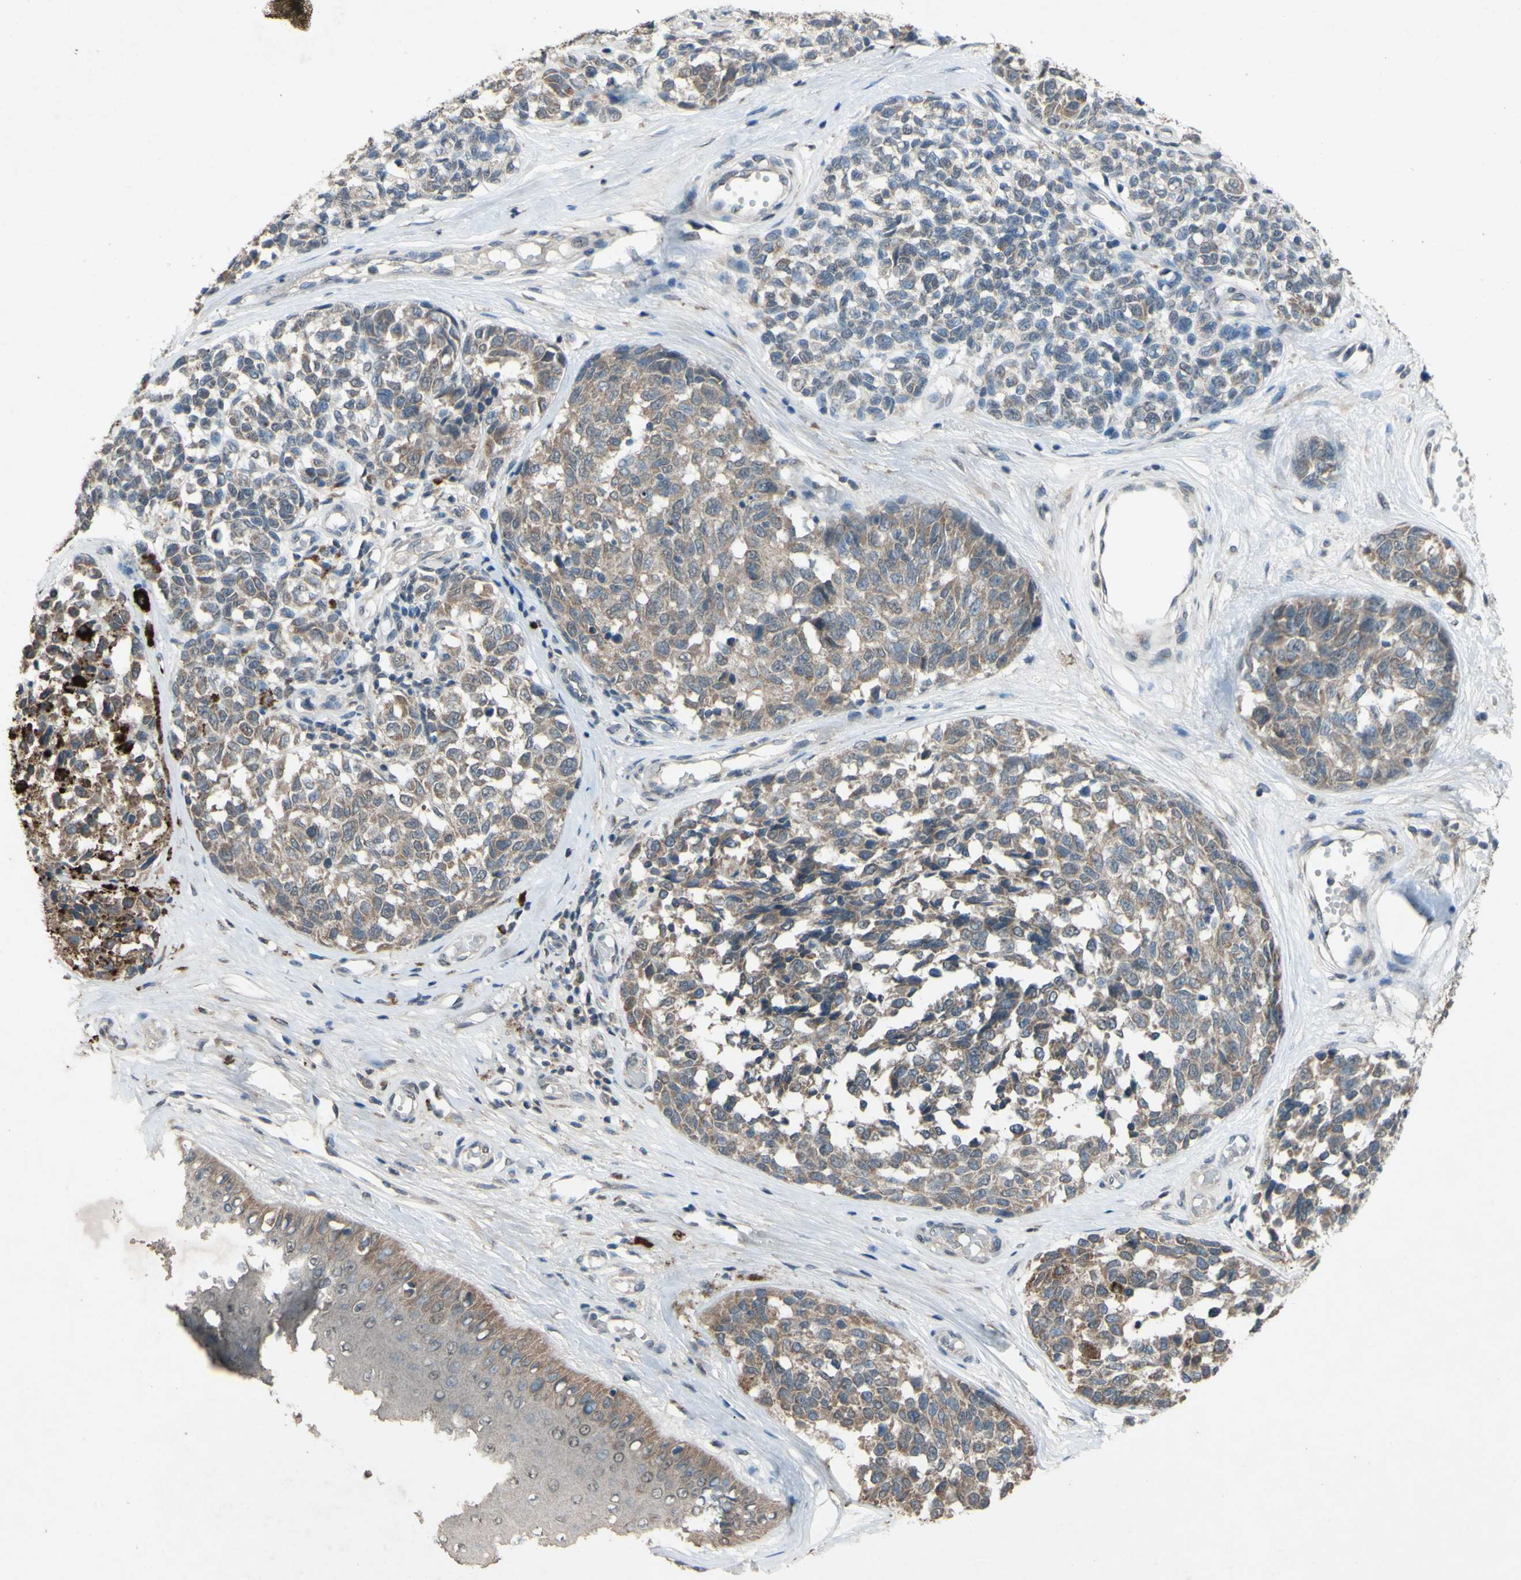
{"staining": {"intensity": "weak", "quantity": ">75%", "location": "cytoplasmic/membranous"}, "tissue": "melanoma", "cell_type": "Tumor cells", "image_type": "cancer", "snomed": [{"axis": "morphology", "description": "Malignant melanoma, NOS"}, {"axis": "topography", "description": "Skin"}], "caption": "Protein expression analysis of malignant melanoma displays weak cytoplasmic/membranous expression in about >75% of tumor cells.", "gene": "CDCP1", "patient": {"sex": "female", "age": 64}}